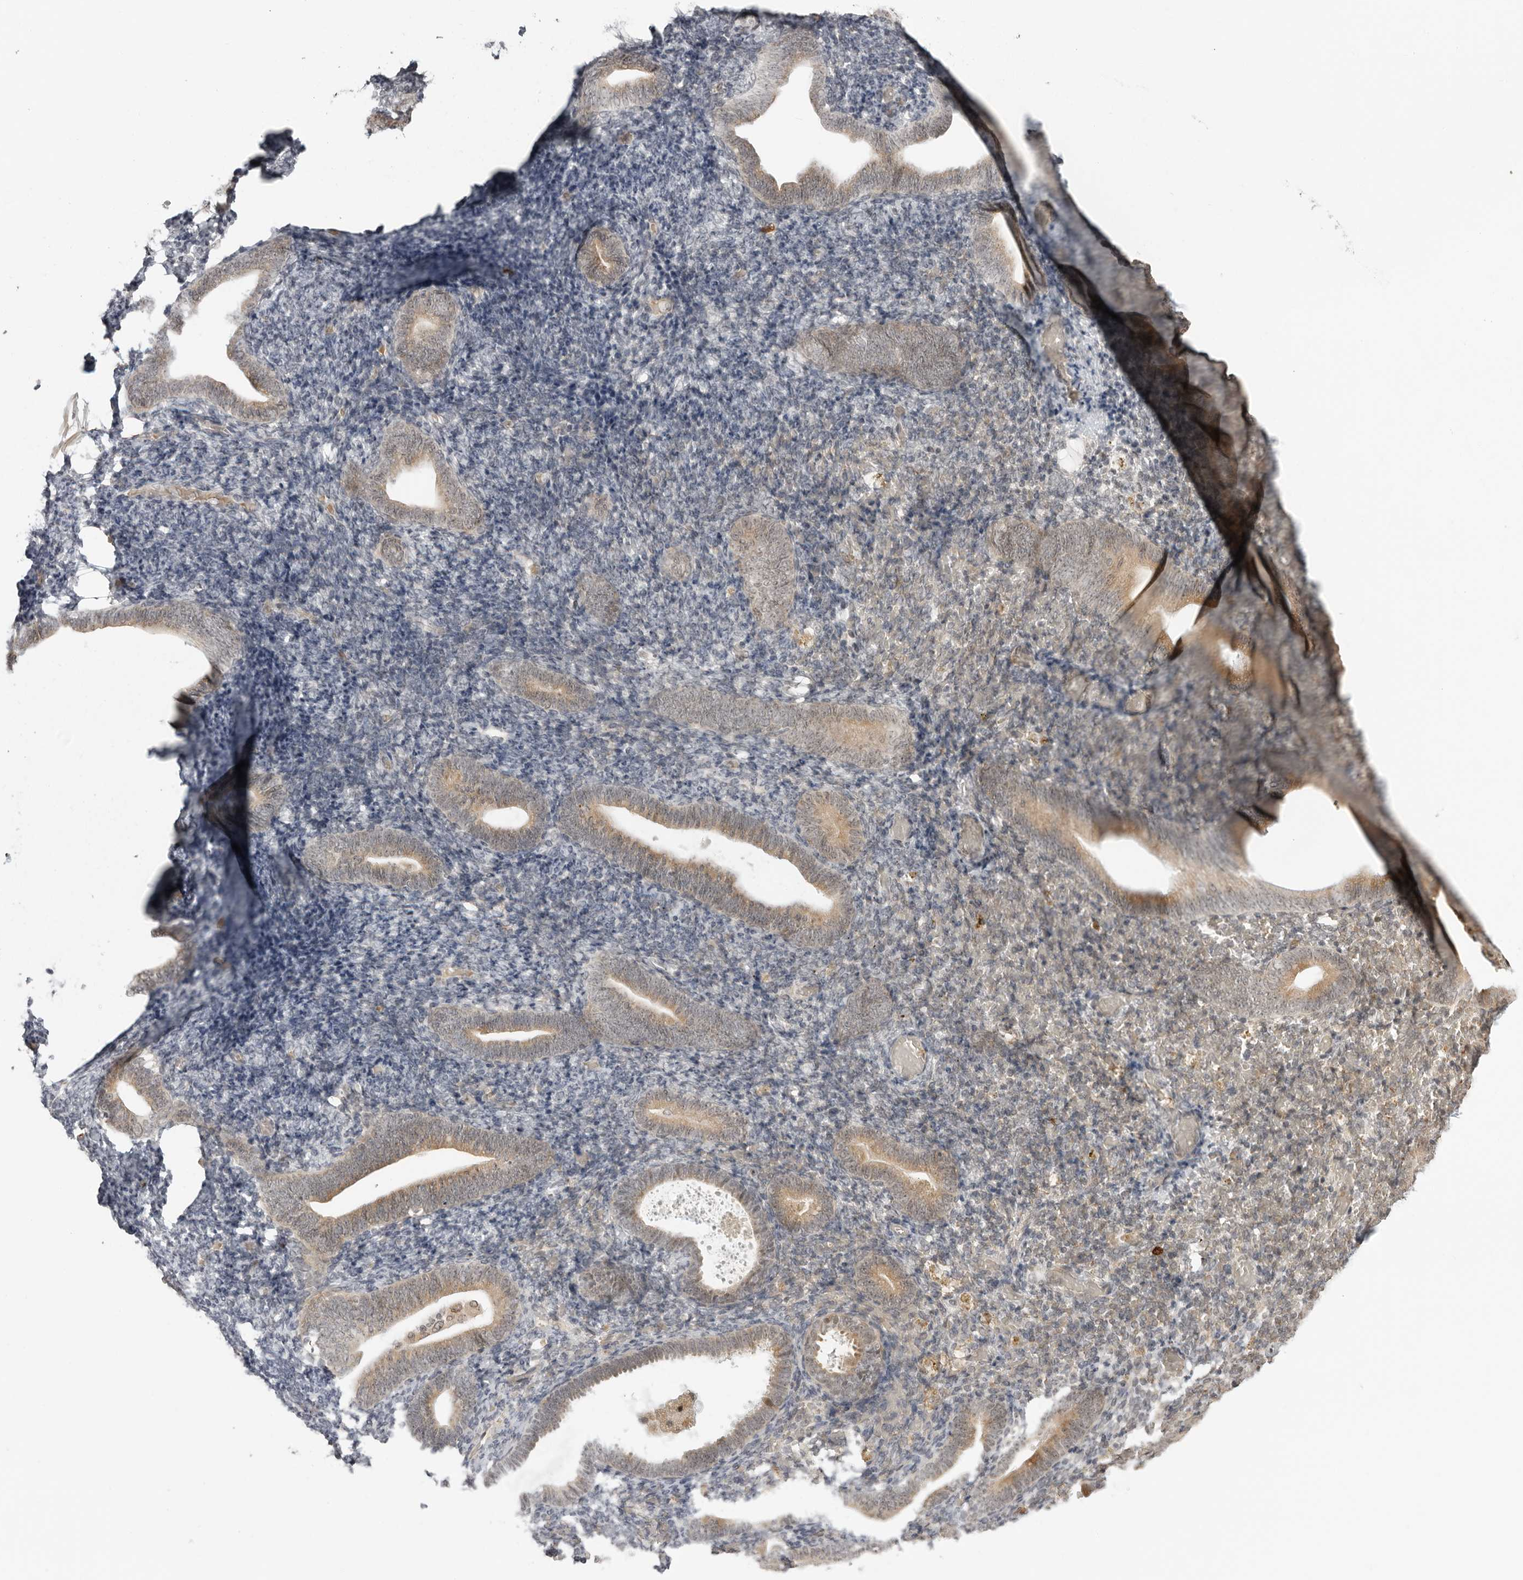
{"staining": {"intensity": "weak", "quantity": "<25%", "location": "cytoplasmic/membranous"}, "tissue": "endometrium", "cell_type": "Cells in endometrial stroma", "image_type": "normal", "snomed": [{"axis": "morphology", "description": "Normal tissue, NOS"}, {"axis": "topography", "description": "Endometrium"}], "caption": "Human endometrium stained for a protein using IHC demonstrates no positivity in cells in endometrial stroma.", "gene": "SUGCT", "patient": {"sex": "female", "age": 51}}